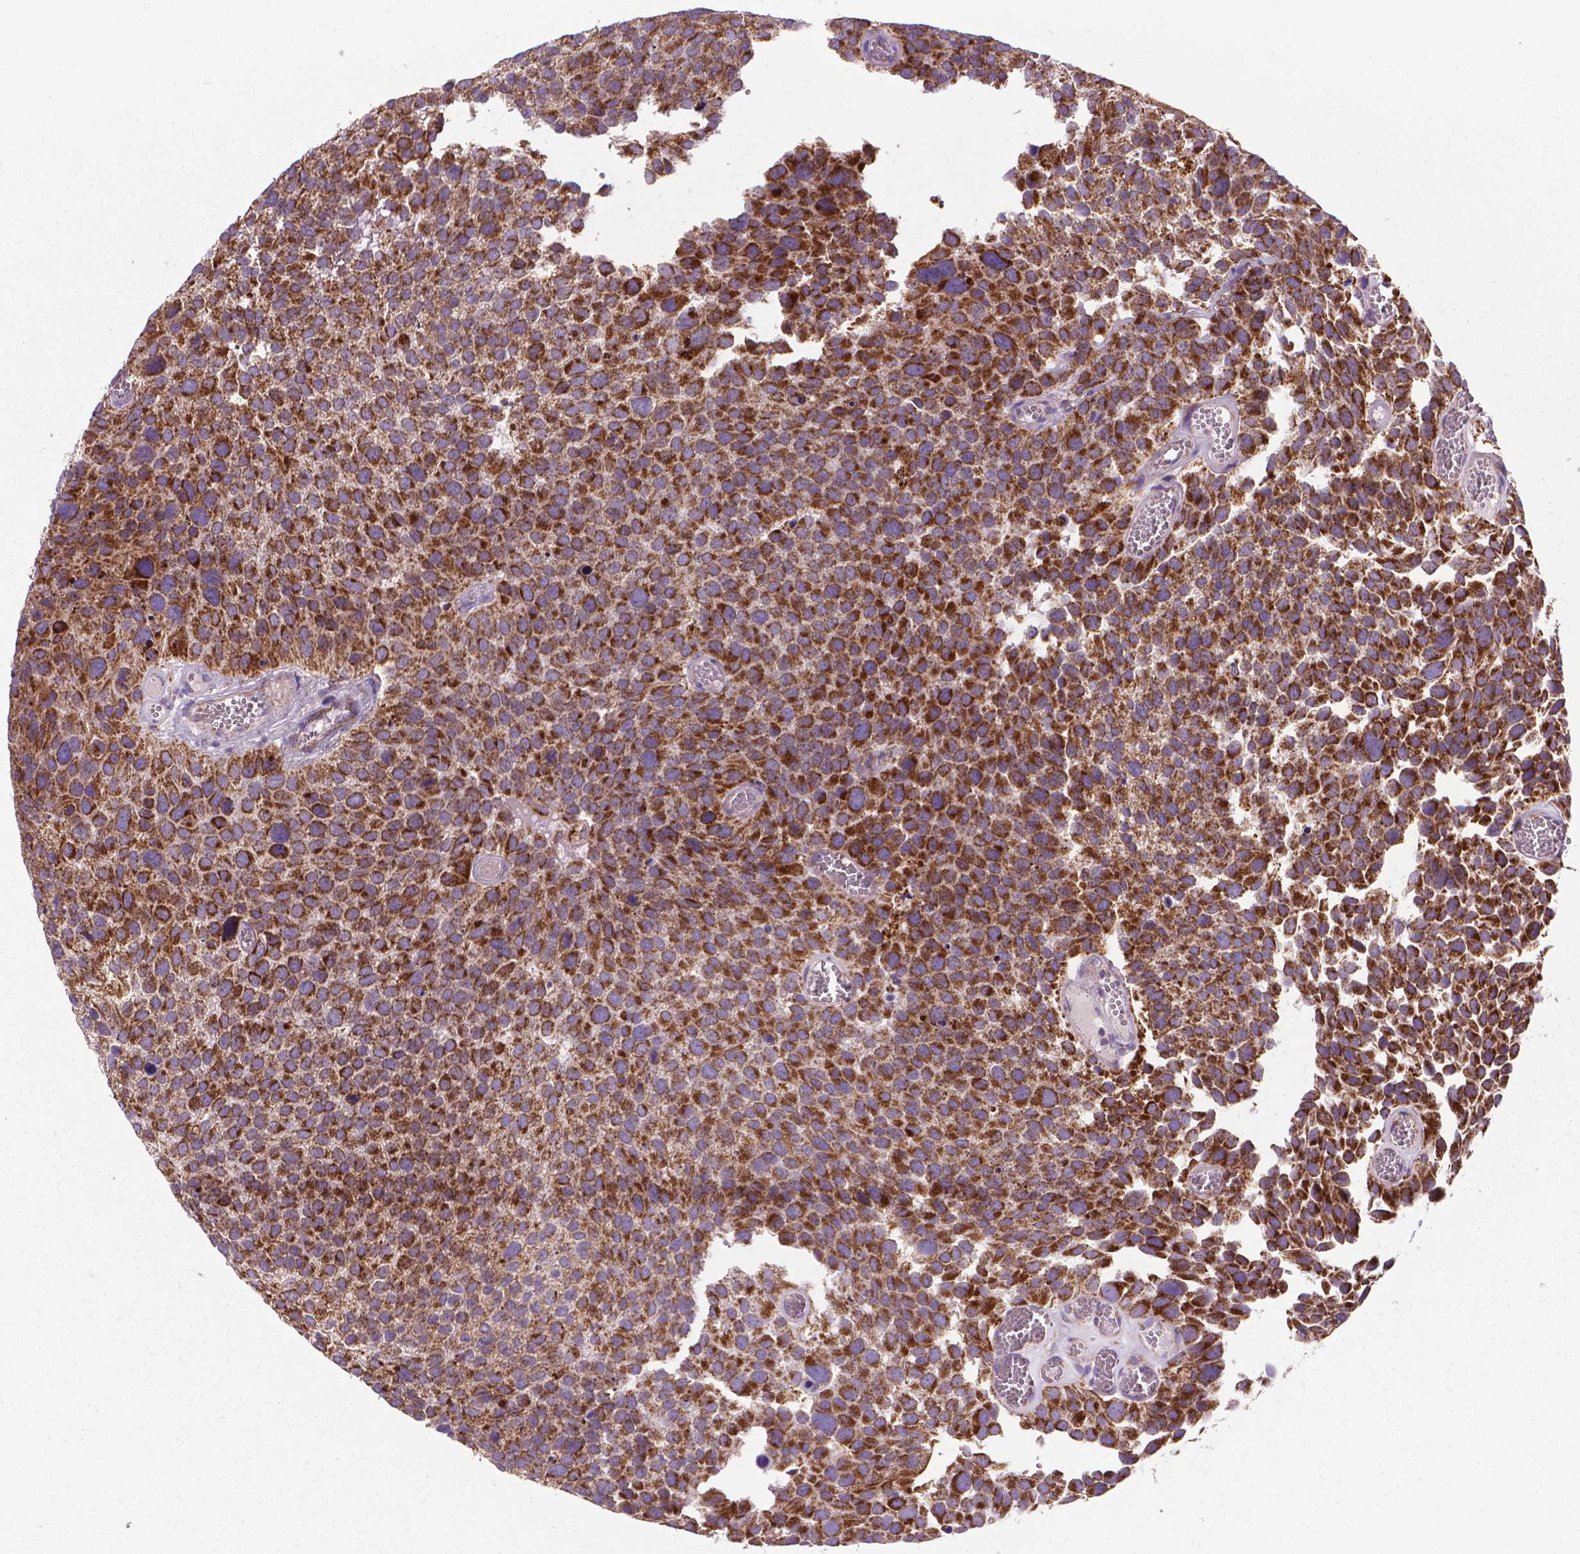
{"staining": {"intensity": "strong", "quantity": ">75%", "location": "cytoplasmic/membranous"}, "tissue": "urothelial cancer", "cell_type": "Tumor cells", "image_type": "cancer", "snomed": [{"axis": "morphology", "description": "Urothelial carcinoma, Low grade"}, {"axis": "topography", "description": "Urinary bladder"}], "caption": "Immunohistochemical staining of urothelial cancer exhibits strong cytoplasmic/membranous protein positivity in approximately >75% of tumor cells.", "gene": "VDAC1", "patient": {"sex": "female", "age": 69}}